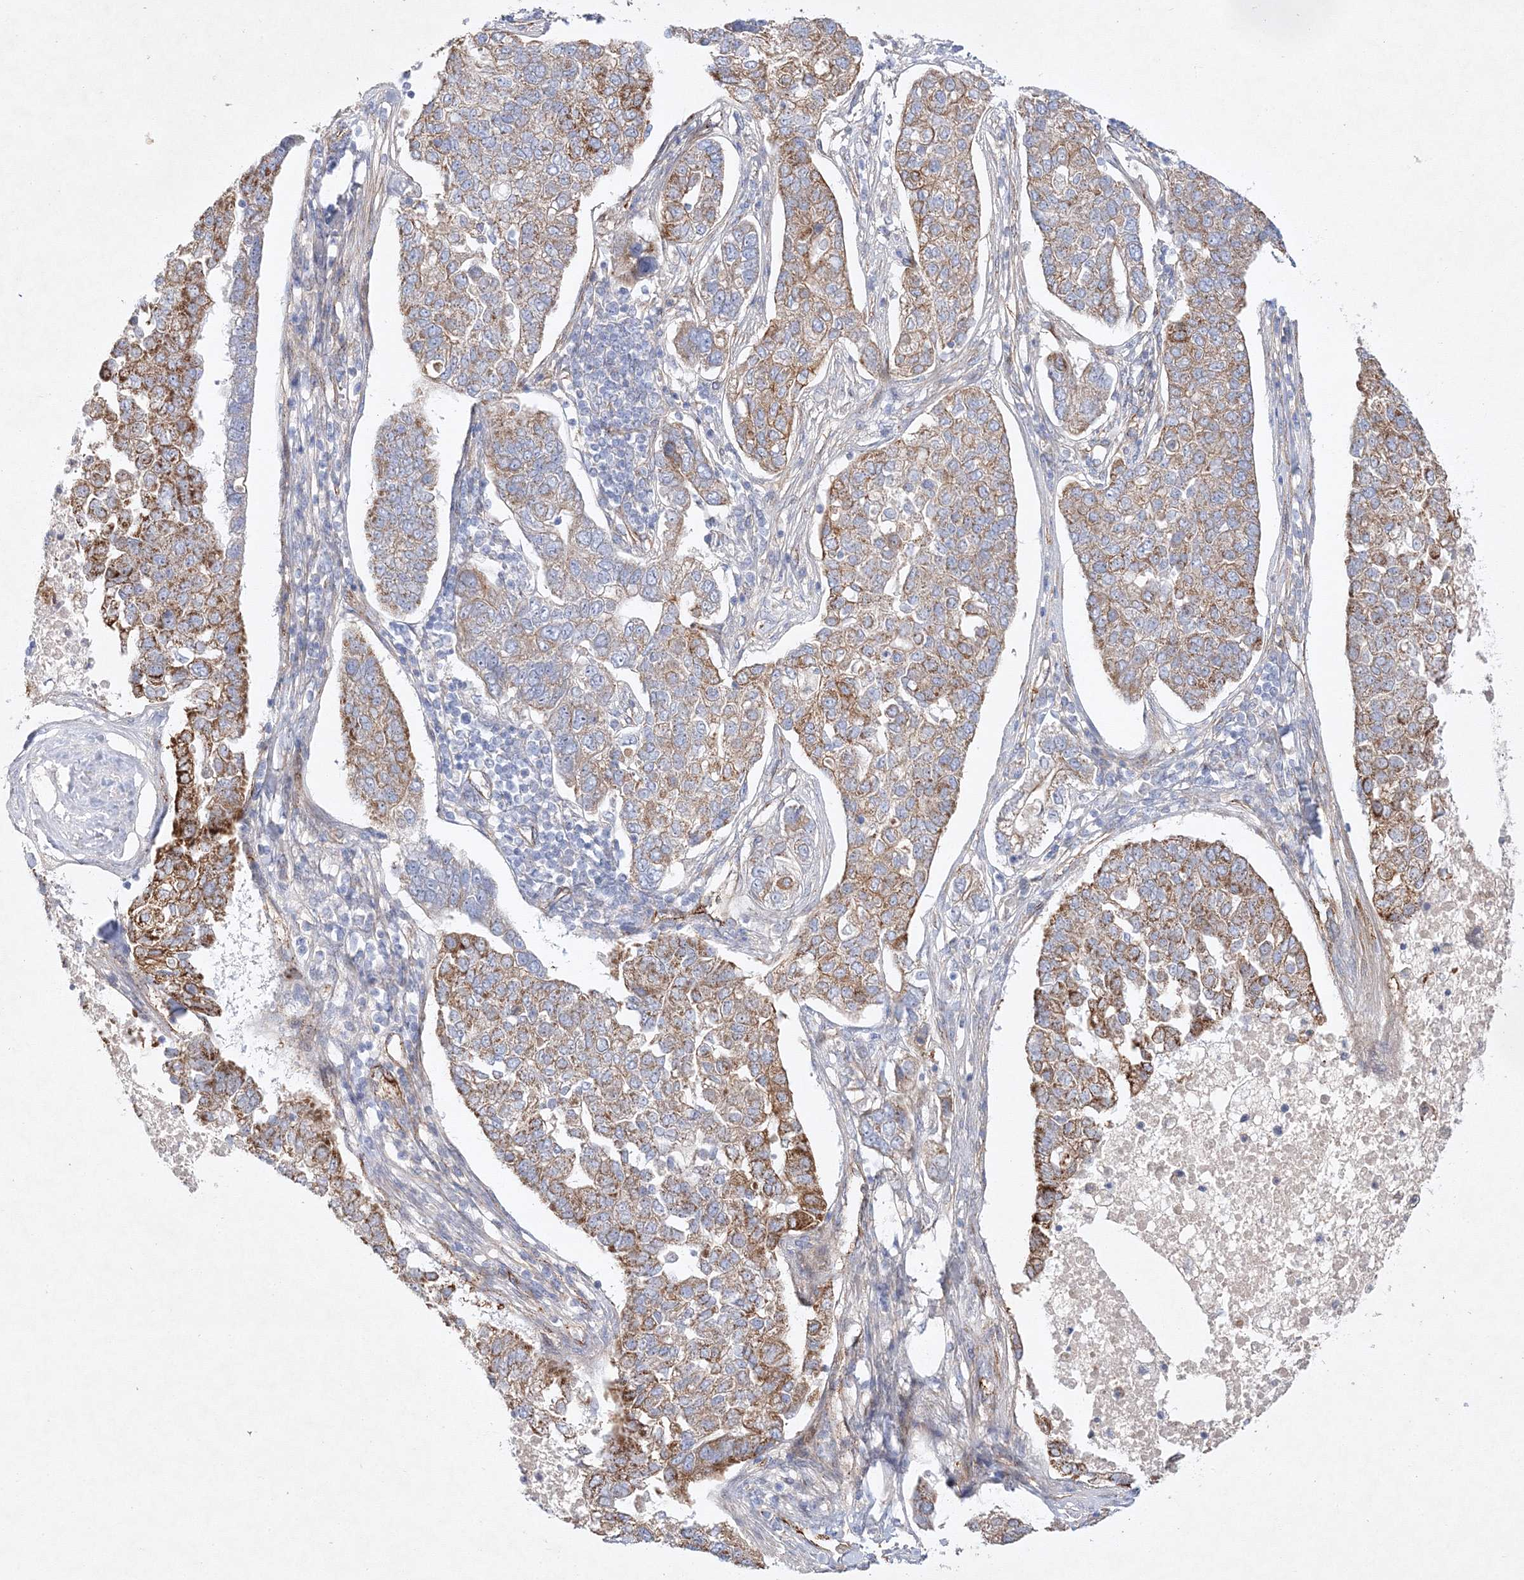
{"staining": {"intensity": "negative", "quantity": "none", "location": "none"}, "tissue": "pancreatic cancer", "cell_type": "Tumor cells", "image_type": "cancer", "snomed": [{"axis": "morphology", "description": "Adenocarcinoma, NOS"}, {"axis": "topography", "description": "Pancreas"}], "caption": "Immunohistochemical staining of human pancreatic cancer (adenocarcinoma) demonstrates no significant positivity in tumor cells.", "gene": "ZFYVE16", "patient": {"sex": "female", "age": 61}}